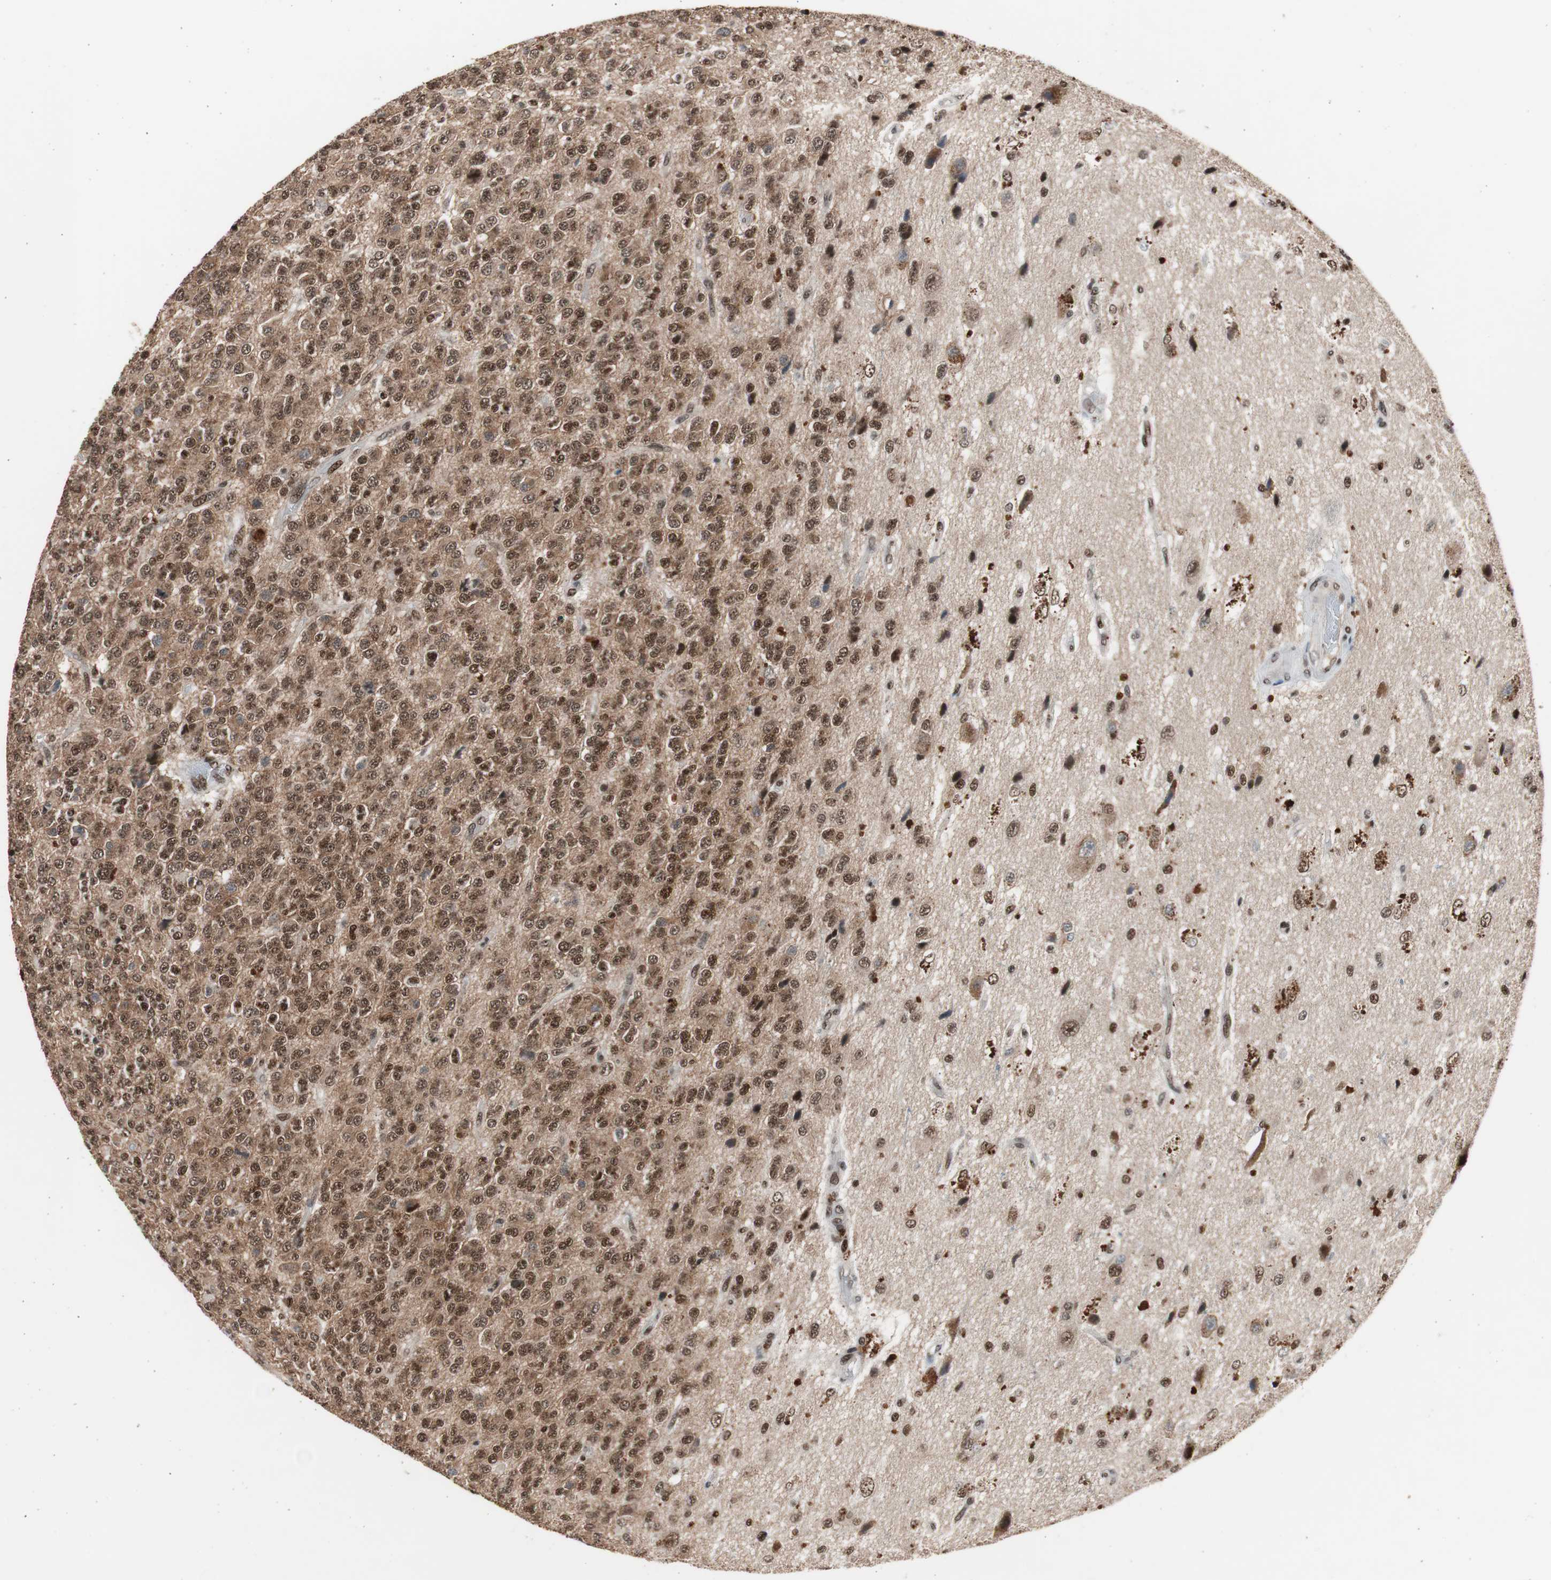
{"staining": {"intensity": "strong", "quantity": ">75%", "location": "nuclear"}, "tissue": "glioma", "cell_type": "Tumor cells", "image_type": "cancer", "snomed": [{"axis": "morphology", "description": "Glioma, malignant, High grade"}, {"axis": "topography", "description": "pancreas cauda"}], "caption": "Protein expression analysis of malignant glioma (high-grade) exhibits strong nuclear expression in about >75% of tumor cells.", "gene": "RPA1", "patient": {"sex": "male", "age": 60}}